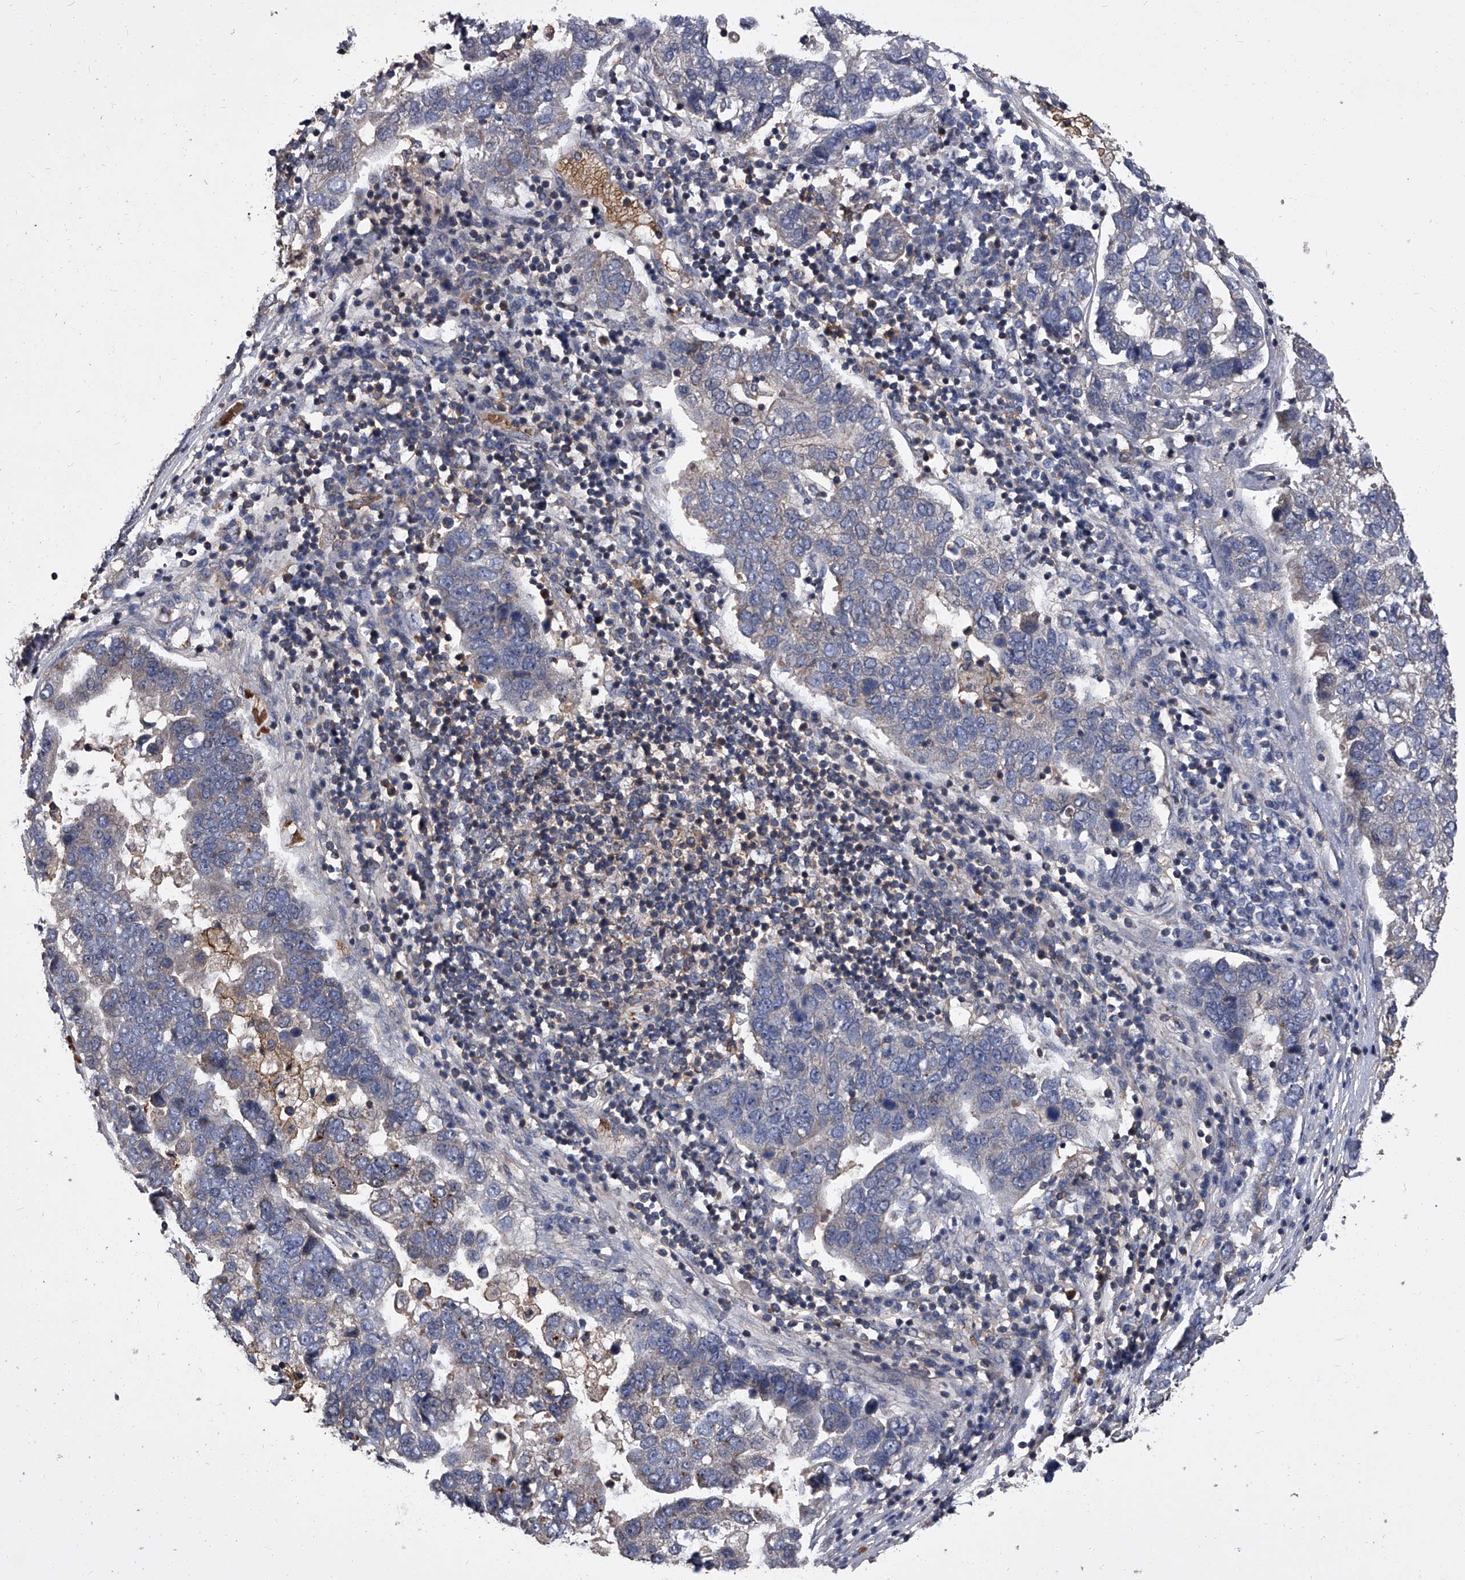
{"staining": {"intensity": "negative", "quantity": "none", "location": "none"}, "tissue": "pancreatic cancer", "cell_type": "Tumor cells", "image_type": "cancer", "snomed": [{"axis": "morphology", "description": "Adenocarcinoma, NOS"}, {"axis": "topography", "description": "Pancreas"}], "caption": "Immunohistochemical staining of human pancreatic cancer (adenocarcinoma) reveals no significant staining in tumor cells.", "gene": "STK36", "patient": {"sex": "female", "age": 61}}